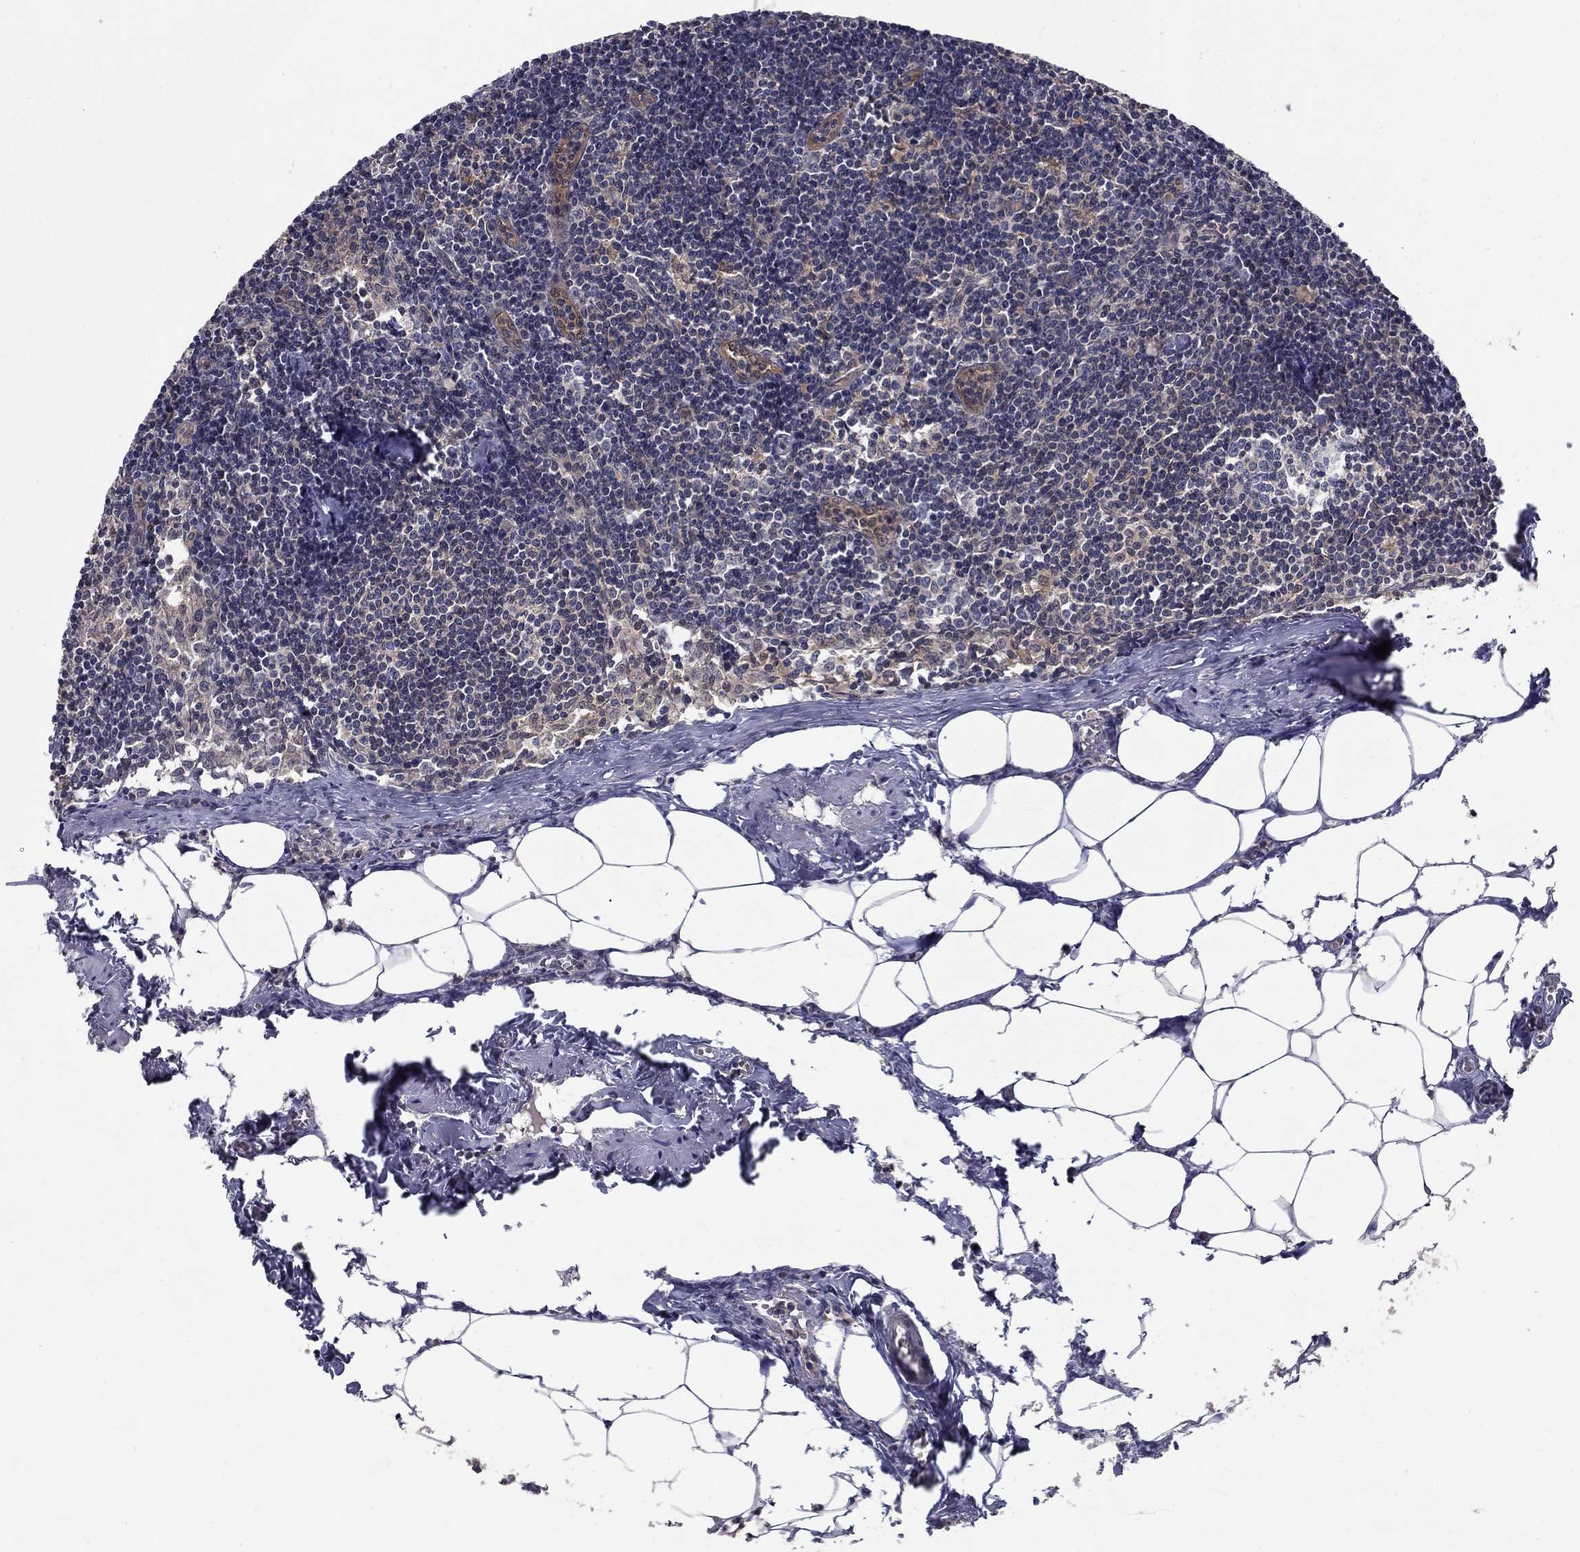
{"staining": {"intensity": "negative", "quantity": "none", "location": "none"}, "tissue": "lymph node", "cell_type": "Germinal center cells", "image_type": "normal", "snomed": [{"axis": "morphology", "description": "Normal tissue, NOS"}, {"axis": "topography", "description": "Lymph node"}], "caption": "DAB (3,3'-diaminobenzidine) immunohistochemical staining of normal lymph node displays no significant expression in germinal center cells. (IHC, brightfield microscopy, high magnification).", "gene": "GLTP", "patient": {"sex": "female", "age": 51}}